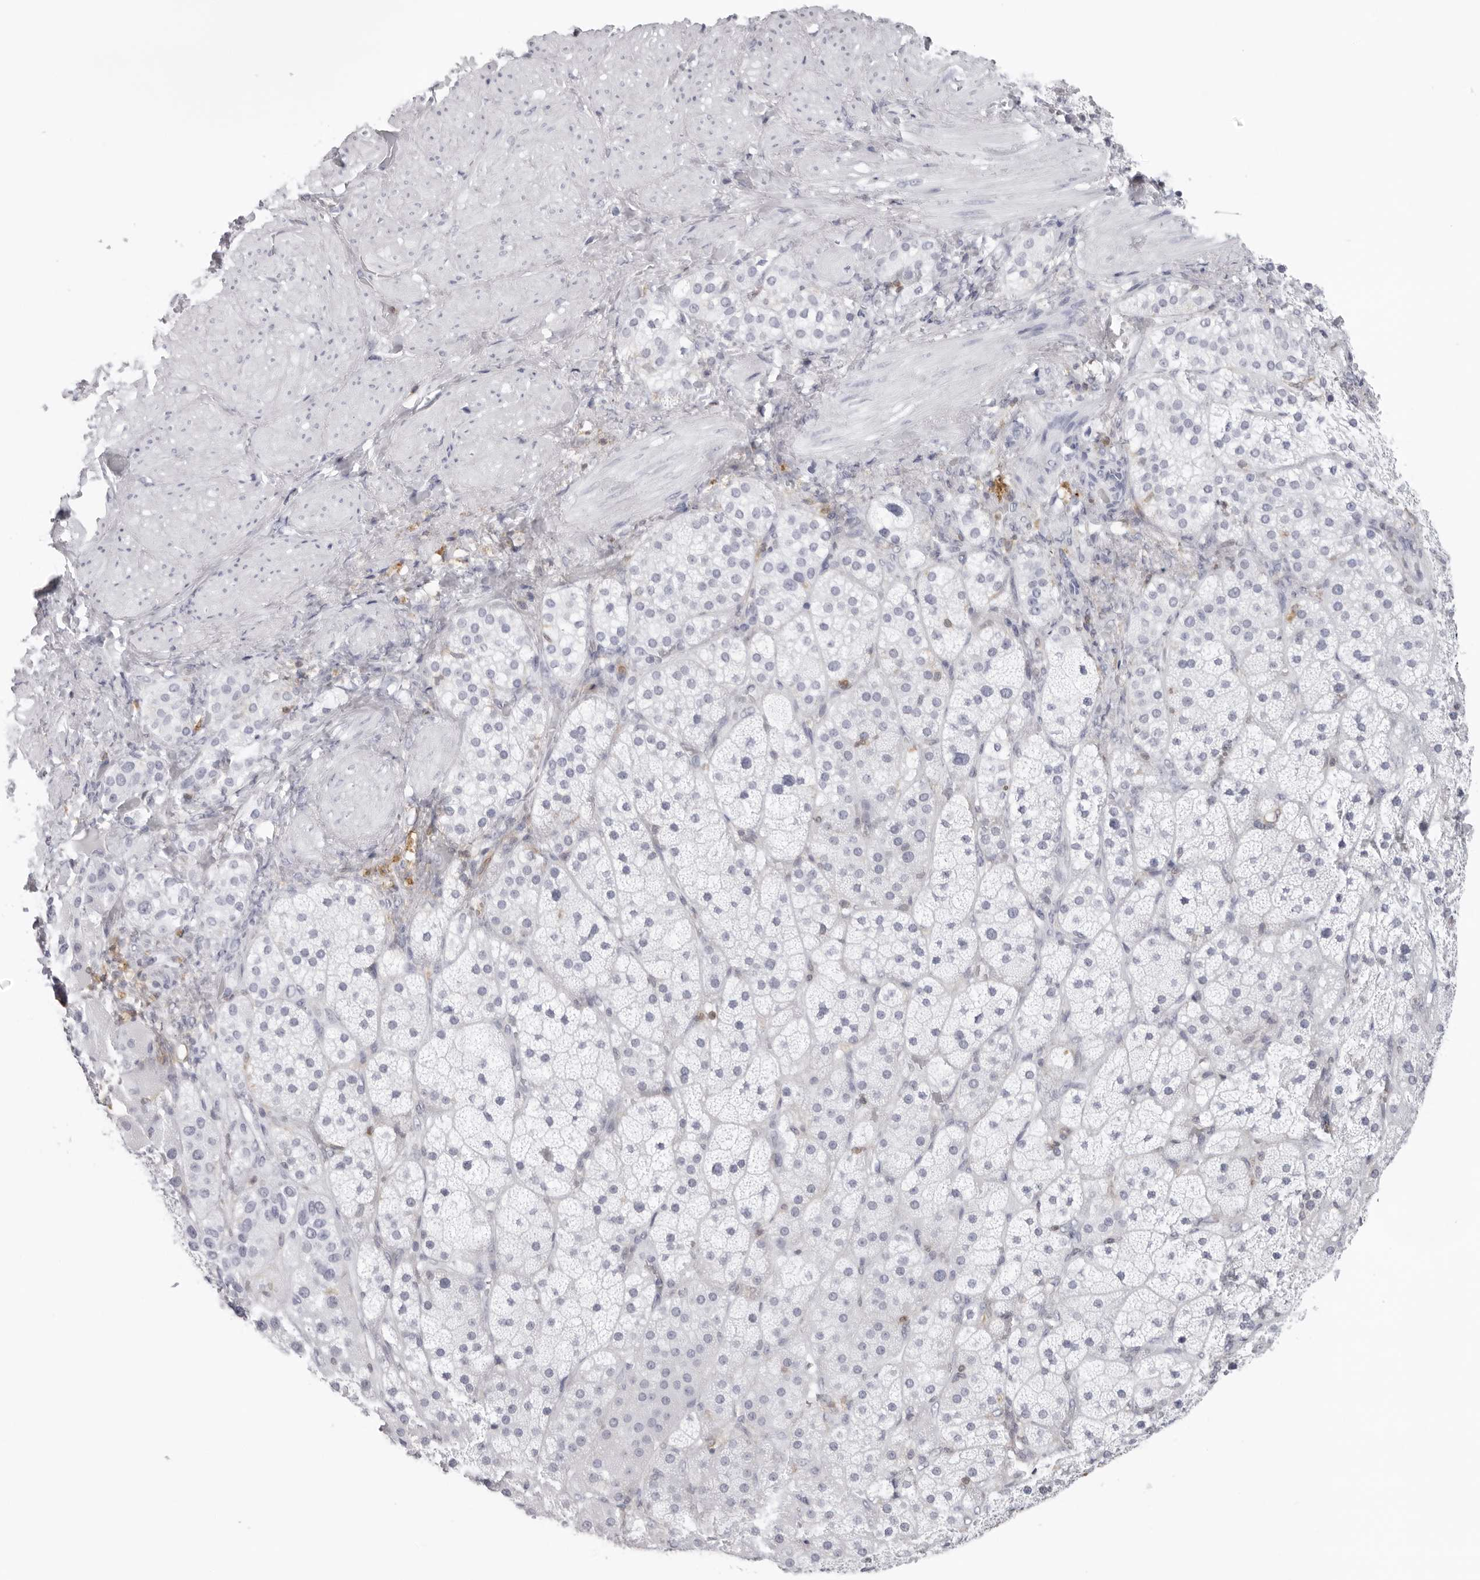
{"staining": {"intensity": "negative", "quantity": "none", "location": "none"}, "tissue": "adrenal gland", "cell_type": "Glandular cells", "image_type": "normal", "snomed": [{"axis": "morphology", "description": "Normal tissue, NOS"}, {"axis": "topography", "description": "Adrenal gland"}], "caption": "Human adrenal gland stained for a protein using immunohistochemistry exhibits no staining in glandular cells.", "gene": "FMNL1", "patient": {"sex": "male", "age": 57}}